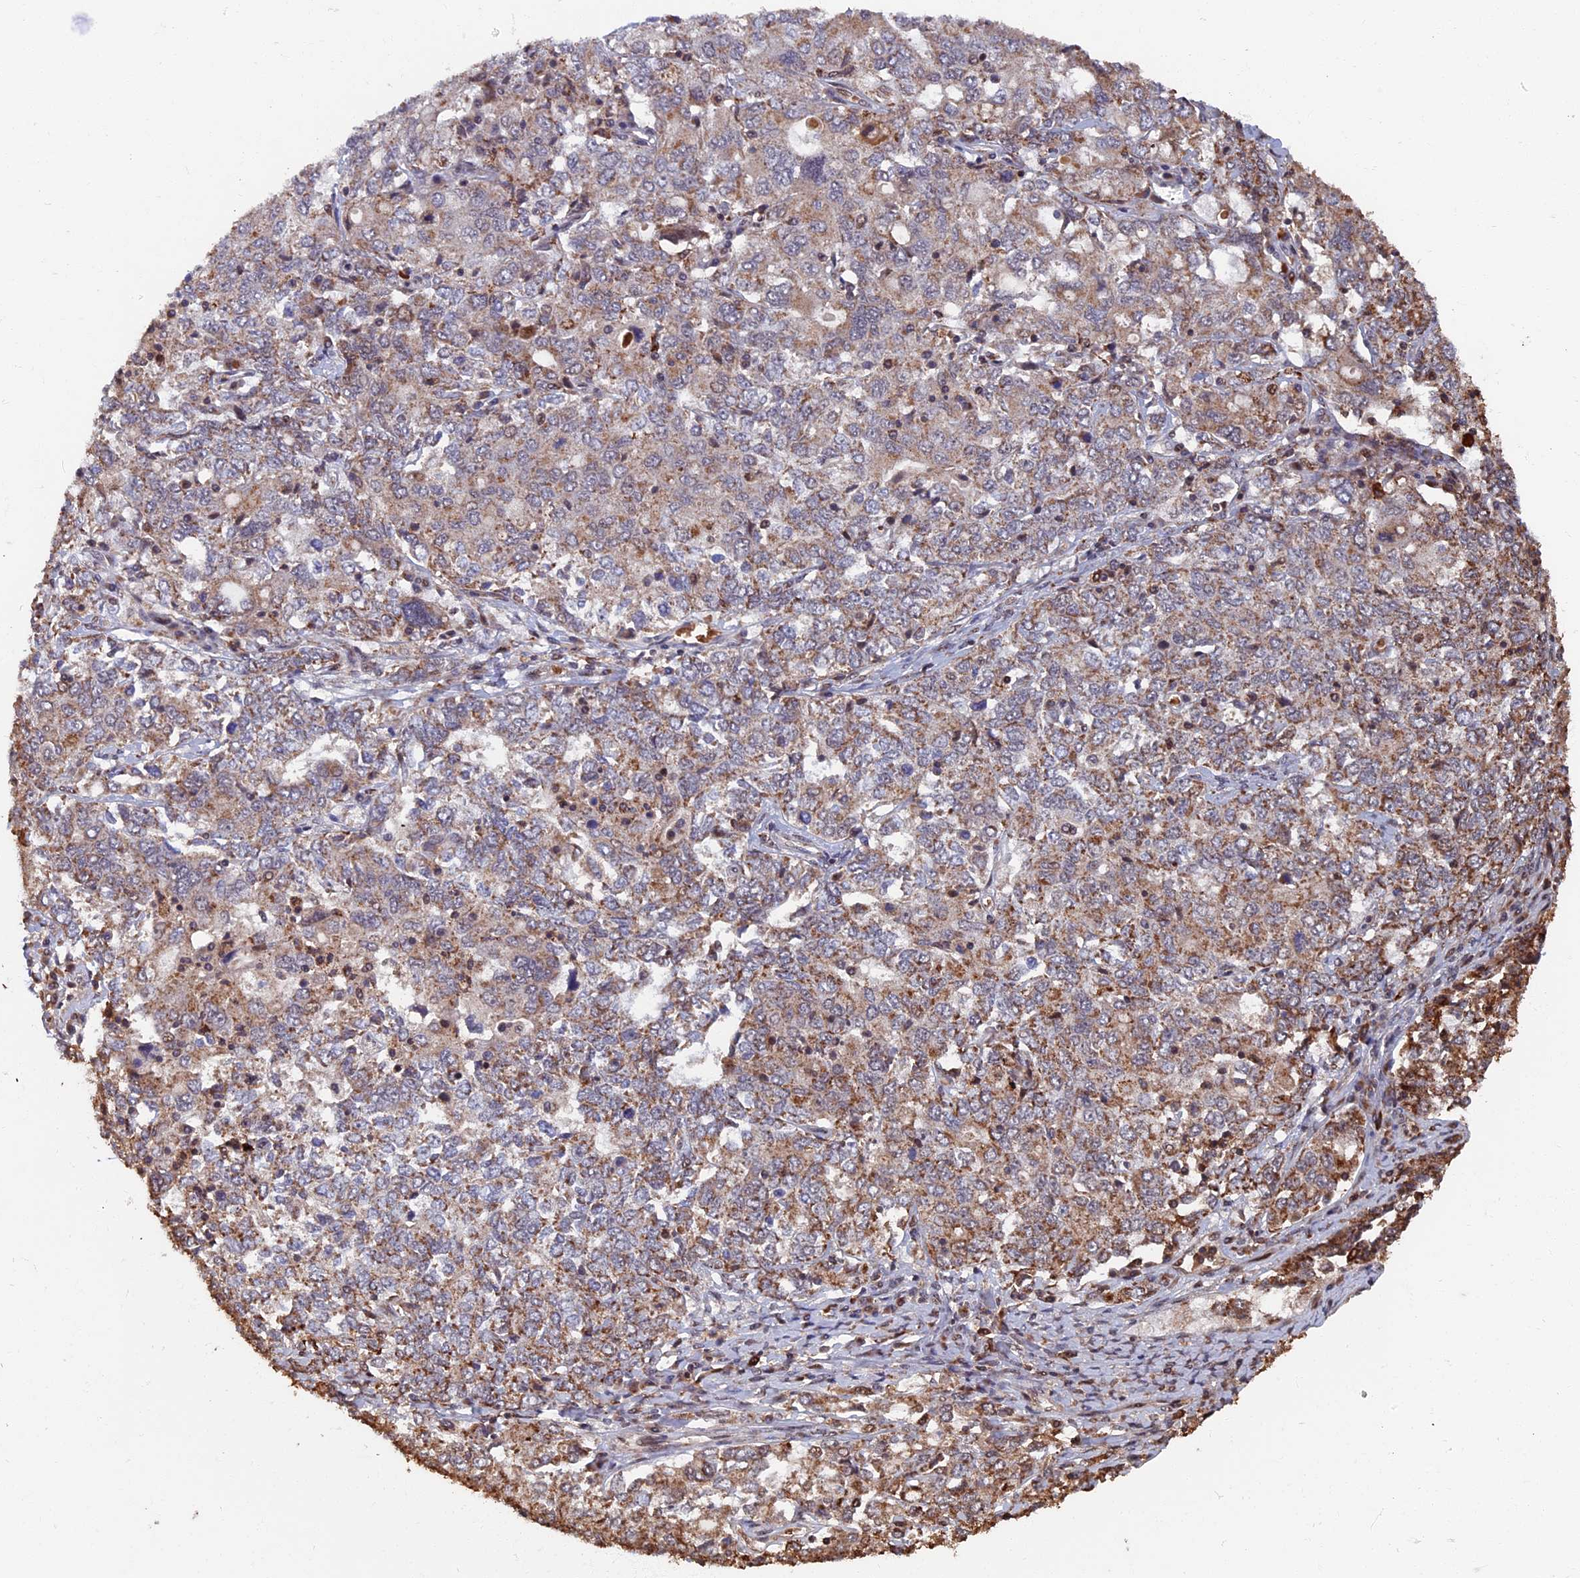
{"staining": {"intensity": "moderate", "quantity": "<25%", "location": "nuclear"}, "tissue": "ovarian cancer", "cell_type": "Tumor cells", "image_type": "cancer", "snomed": [{"axis": "morphology", "description": "Carcinoma, endometroid"}, {"axis": "topography", "description": "Ovary"}], "caption": "The micrograph exhibits immunohistochemical staining of ovarian endometroid carcinoma. There is moderate nuclear positivity is identified in approximately <25% of tumor cells.", "gene": "RASGRF1", "patient": {"sex": "female", "age": 62}}